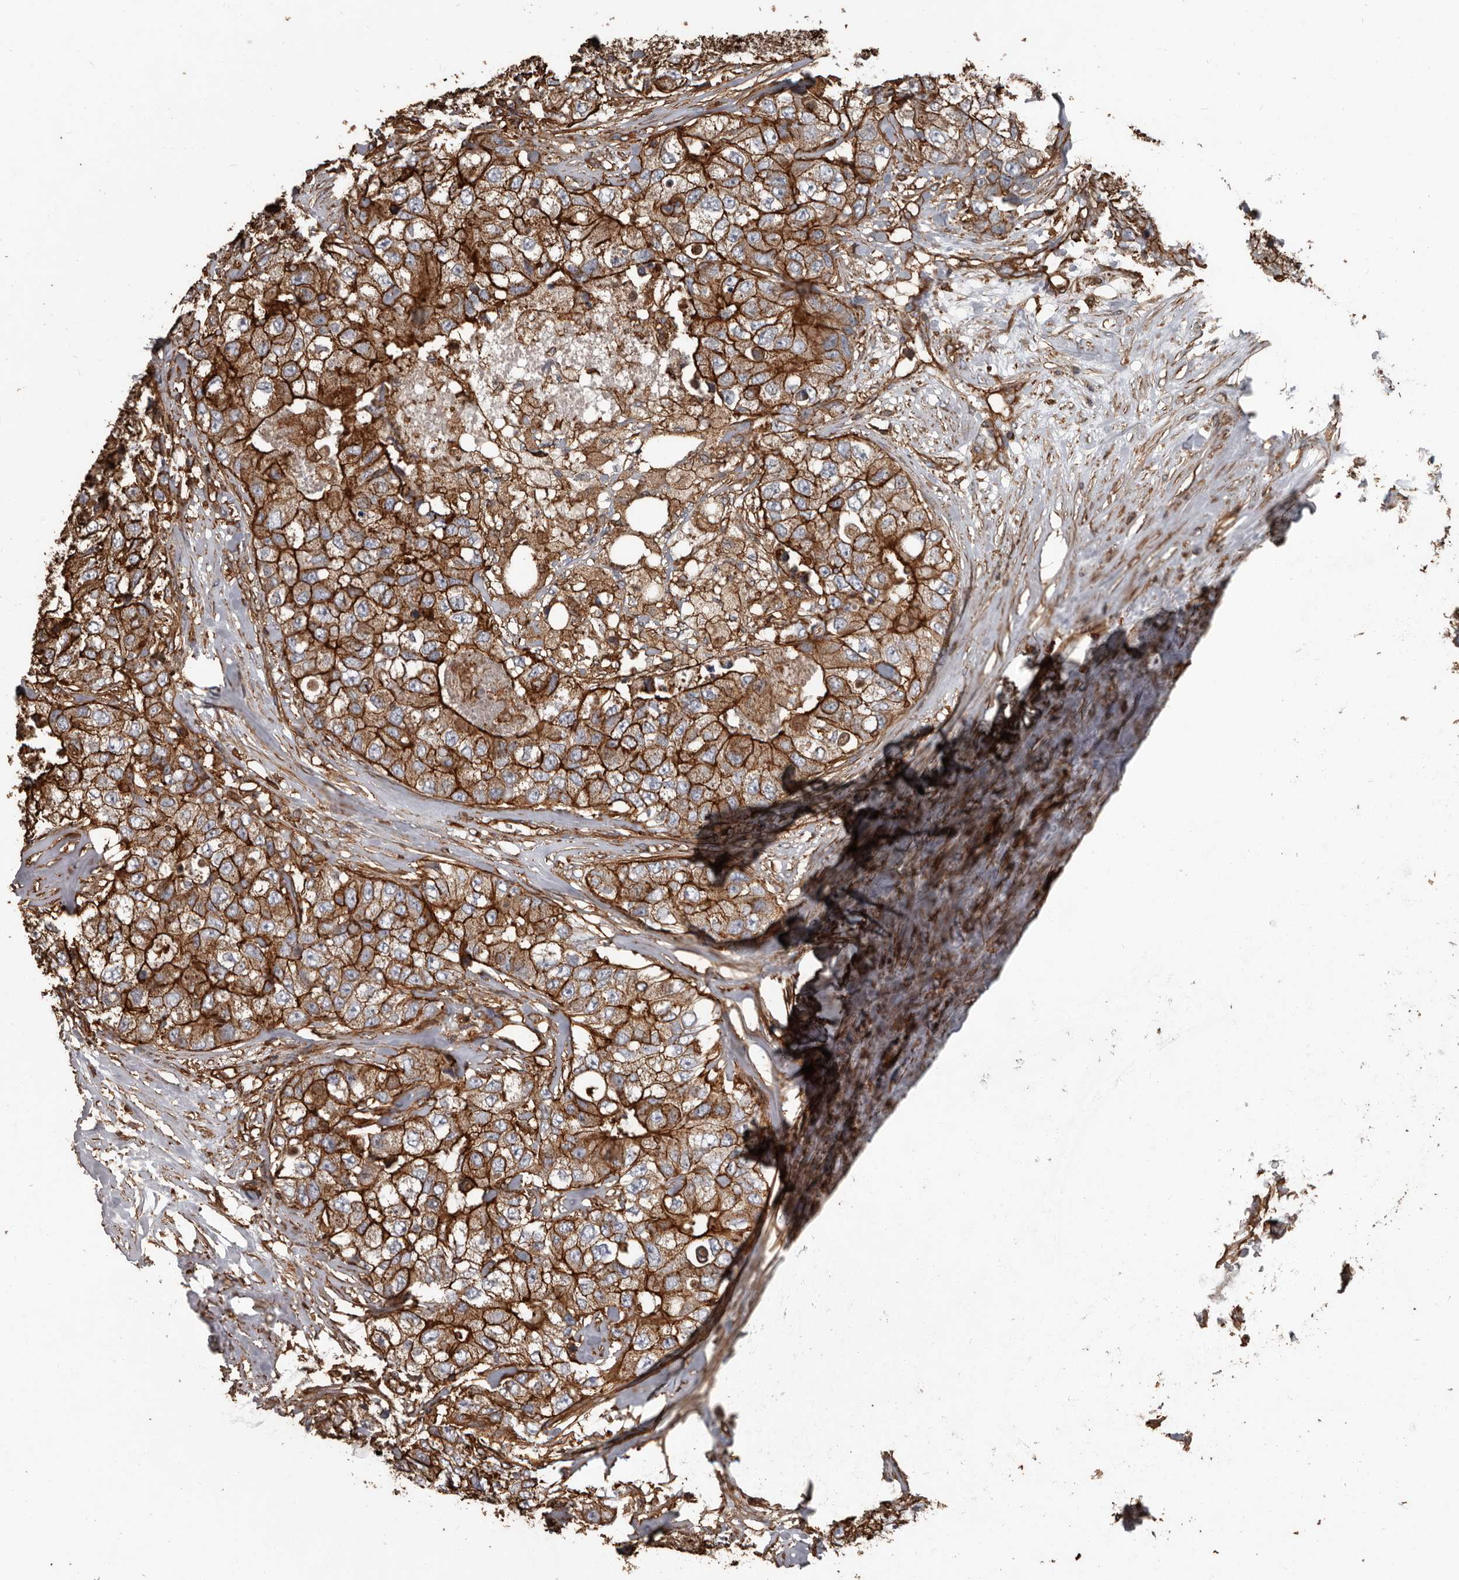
{"staining": {"intensity": "strong", "quantity": ">75%", "location": "cytoplasmic/membranous"}, "tissue": "breast cancer", "cell_type": "Tumor cells", "image_type": "cancer", "snomed": [{"axis": "morphology", "description": "Duct carcinoma"}, {"axis": "topography", "description": "Breast"}], "caption": "Immunohistochemical staining of intraductal carcinoma (breast) displays high levels of strong cytoplasmic/membranous protein expression in about >75% of tumor cells. The staining was performed using DAB (3,3'-diaminobenzidine), with brown indicating positive protein expression. Nuclei are stained blue with hematoxylin.", "gene": "DENND6B", "patient": {"sex": "female", "age": 62}}